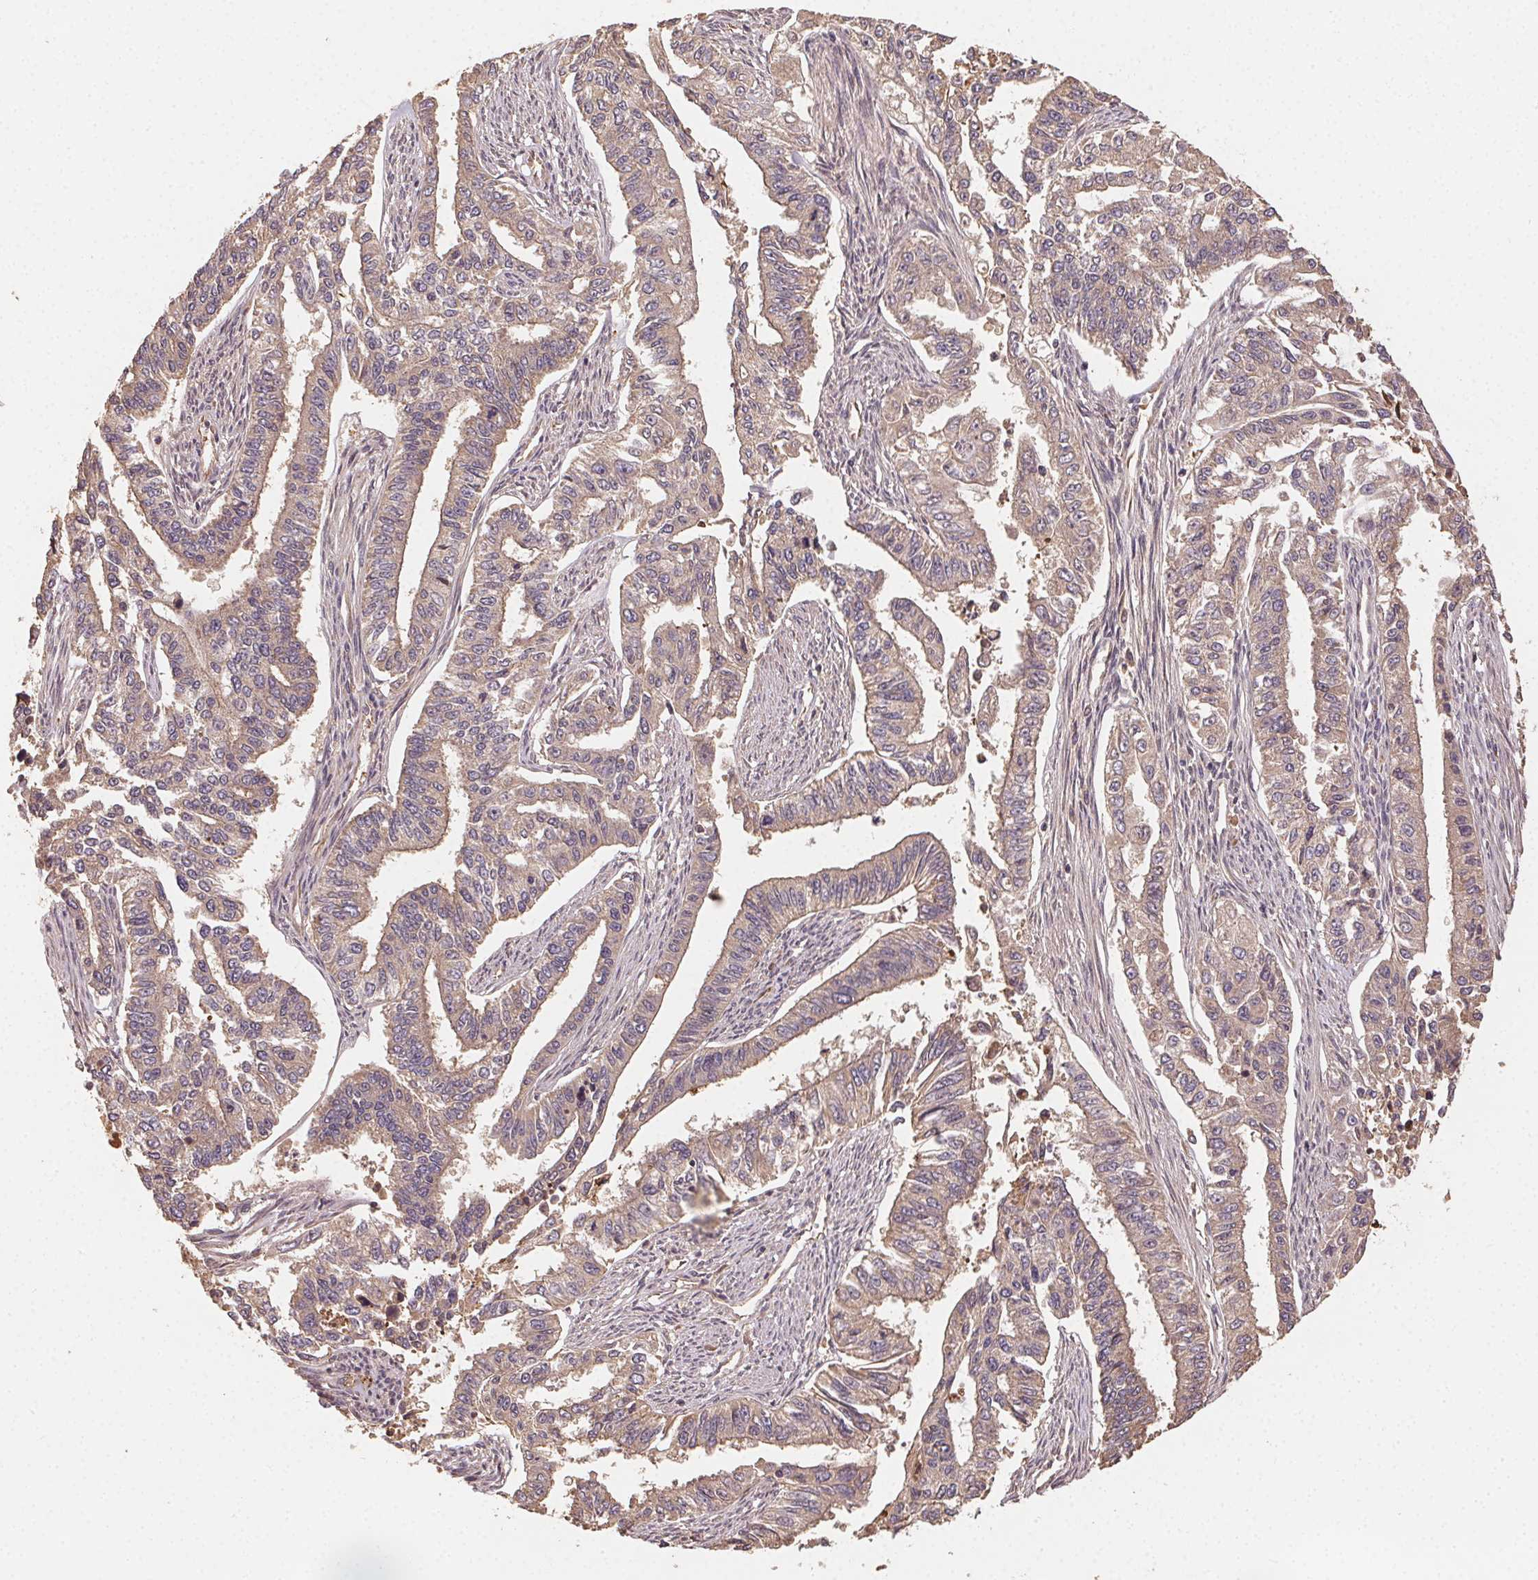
{"staining": {"intensity": "weak", "quantity": ">75%", "location": "cytoplasmic/membranous"}, "tissue": "endometrial cancer", "cell_type": "Tumor cells", "image_type": "cancer", "snomed": [{"axis": "morphology", "description": "Adenocarcinoma, NOS"}, {"axis": "topography", "description": "Uterus"}], "caption": "Tumor cells exhibit weak cytoplasmic/membranous expression in approximately >75% of cells in endometrial adenocarcinoma. (DAB (3,3'-diaminobenzidine) IHC with brightfield microscopy, high magnification).", "gene": "RALA", "patient": {"sex": "female", "age": 59}}